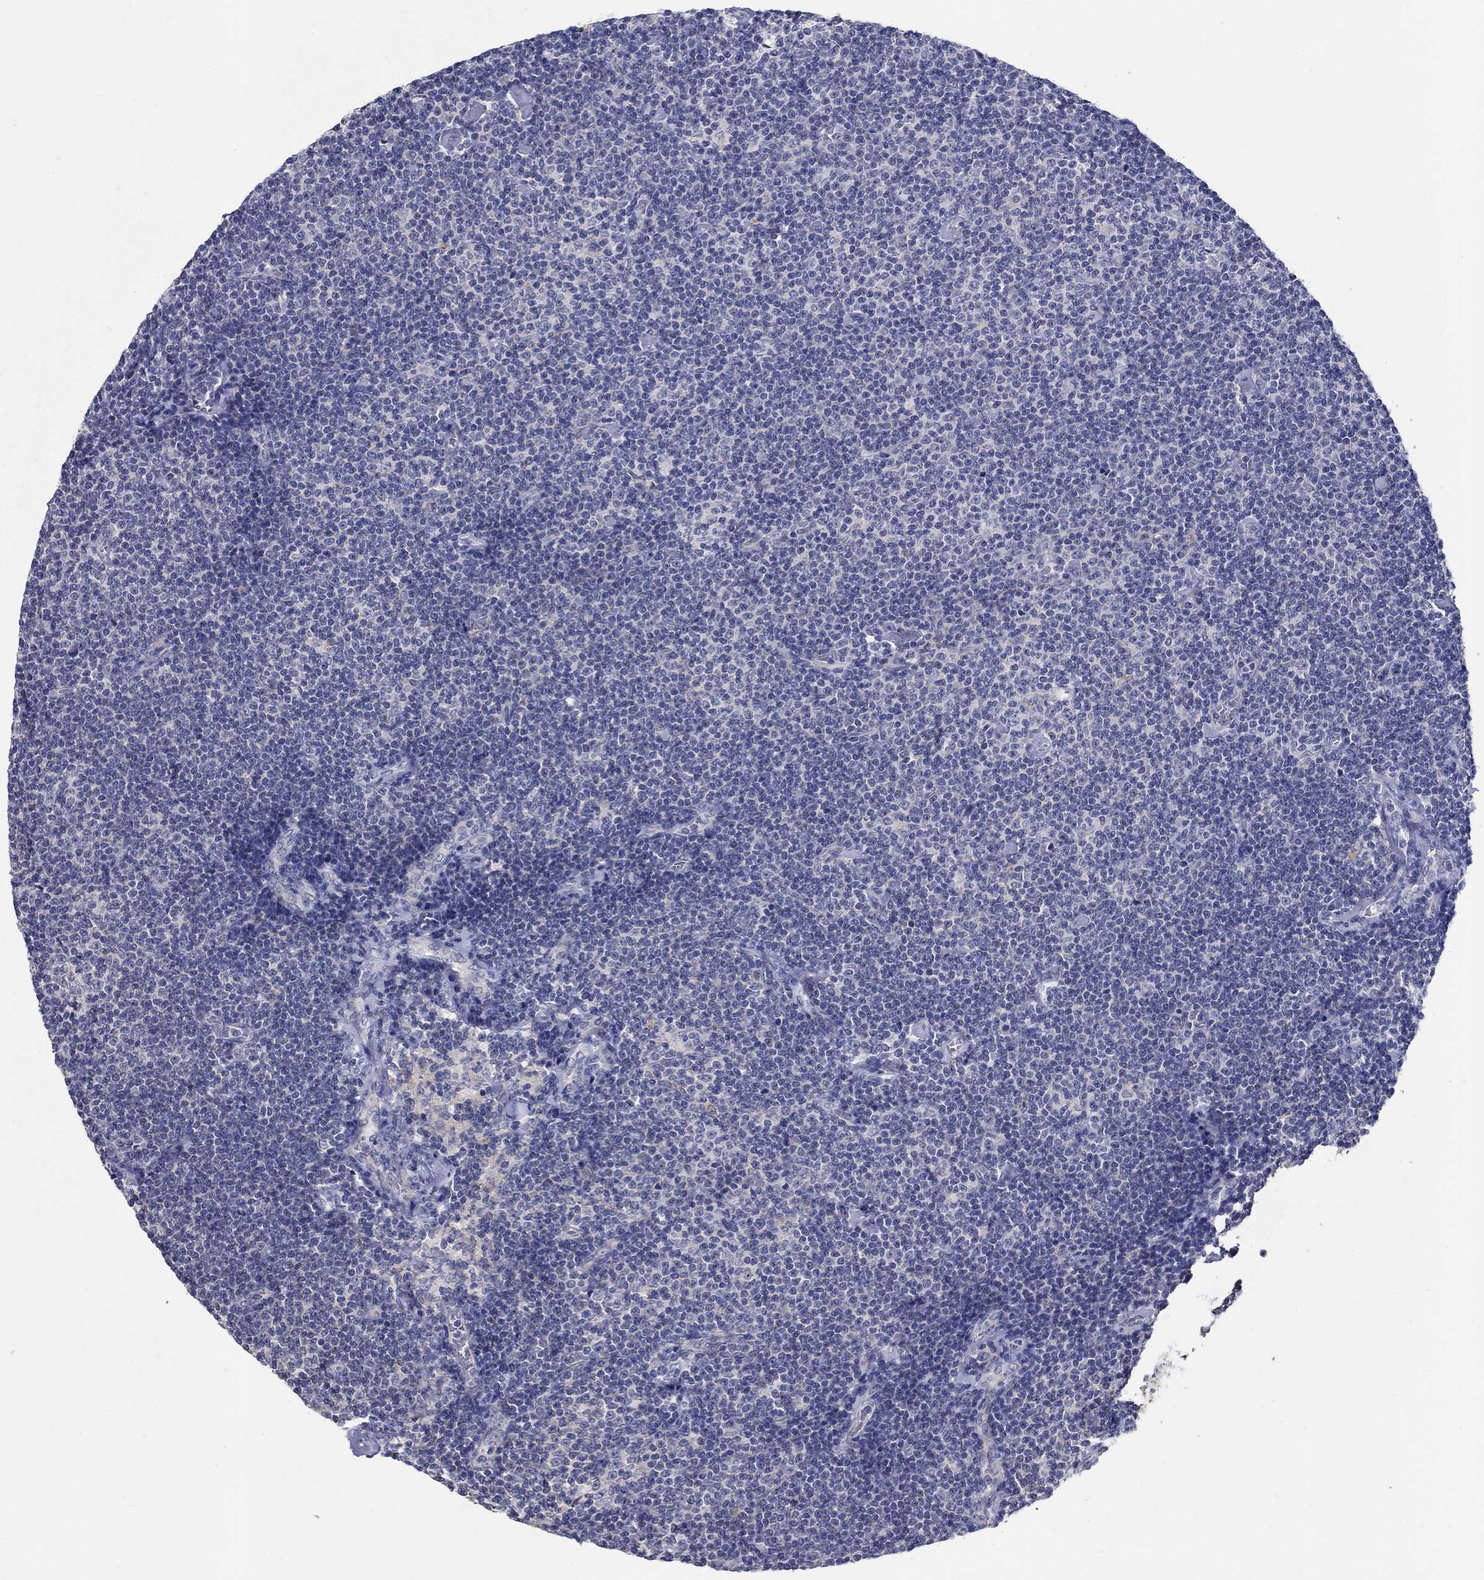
{"staining": {"intensity": "negative", "quantity": "none", "location": "none"}, "tissue": "lymphoma", "cell_type": "Tumor cells", "image_type": "cancer", "snomed": [{"axis": "morphology", "description": "Malignant lymphoma, non-Hodgkin's type, Low grade"}, {"axis": "topography", "description": "Lymph node"}], "caption": "Tumor cells show no significant staining in lymphoma.", "gene": "PROZ", "patient": {"sex": "male", "age": 81}}